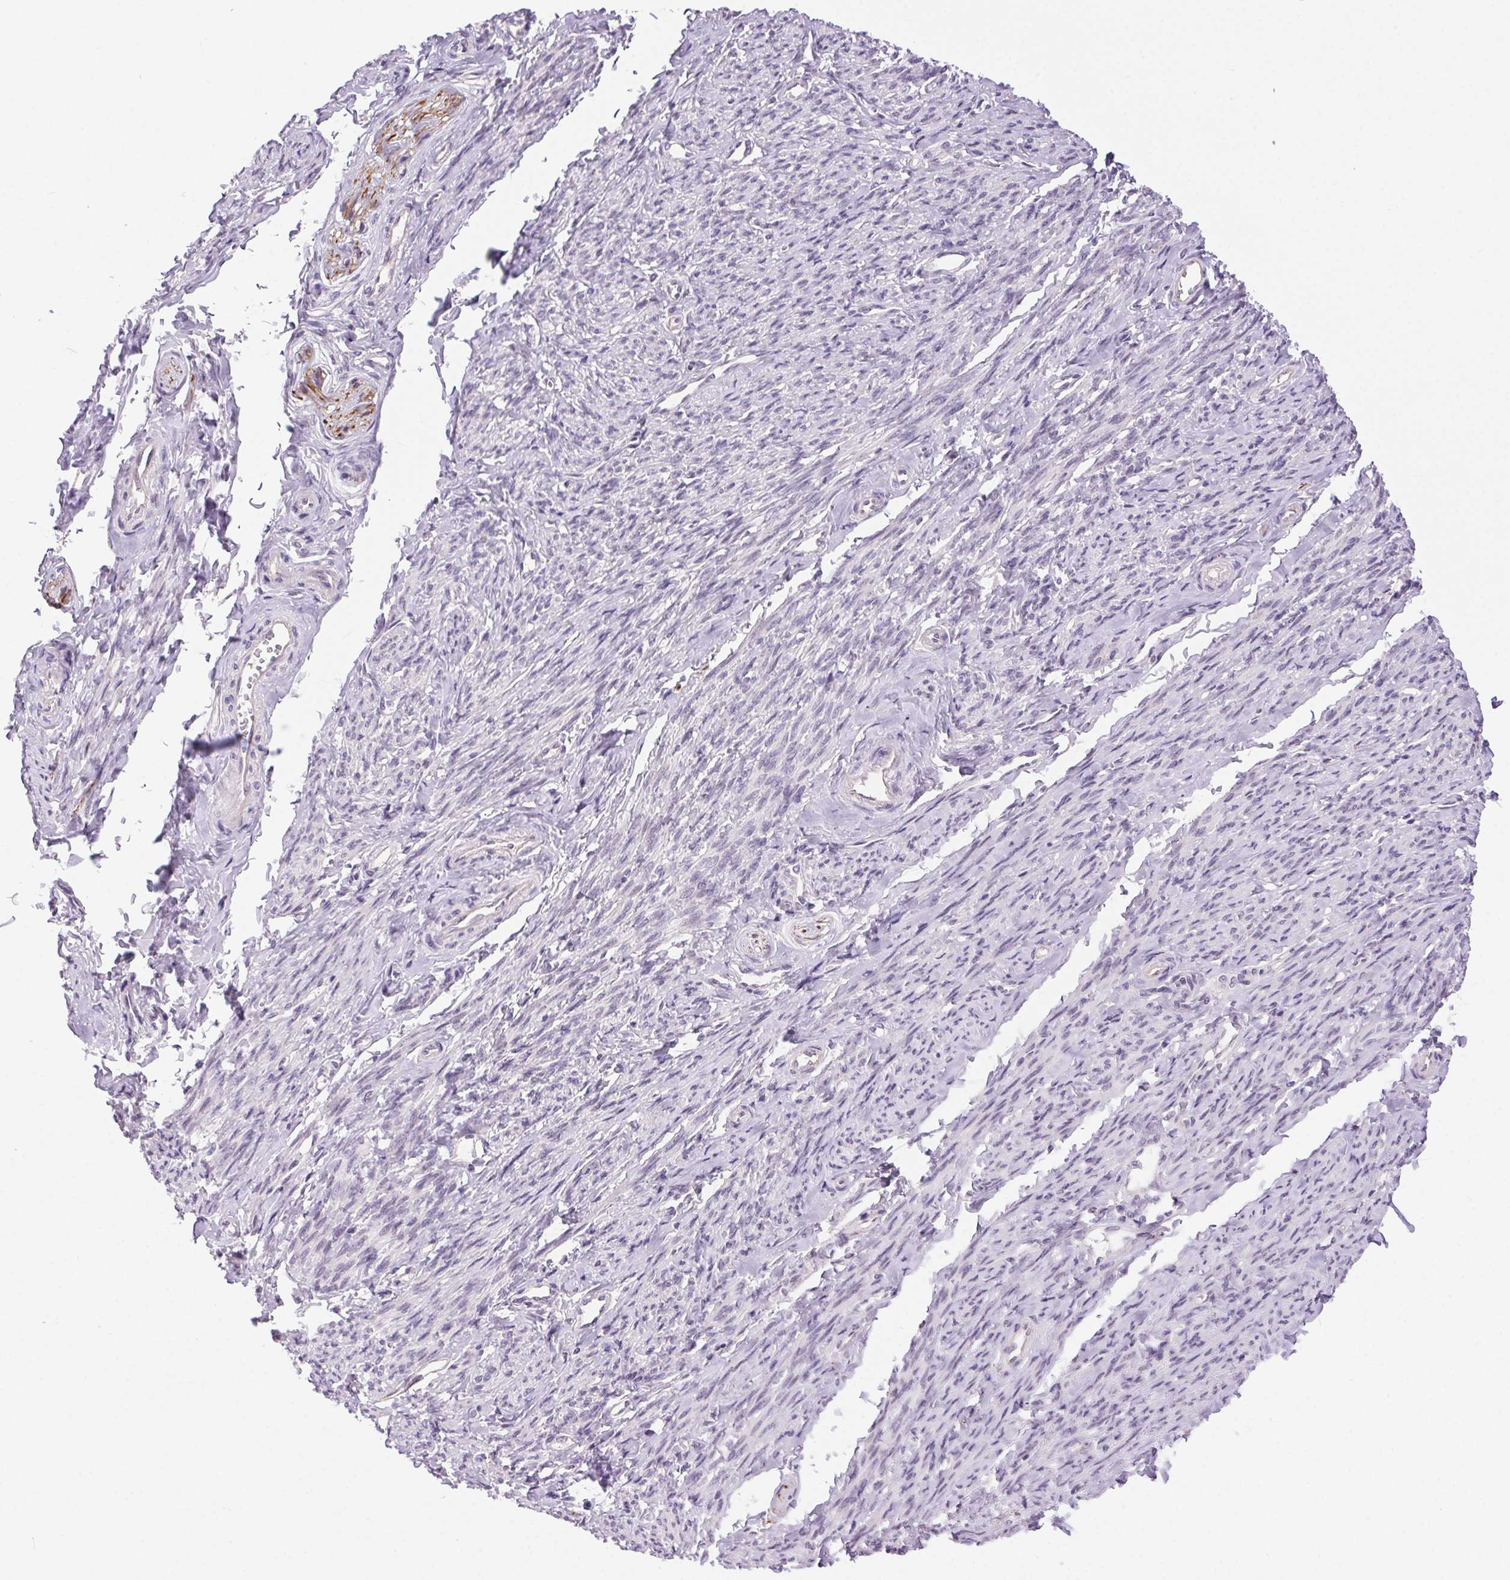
{"staining": {"intensity": "negative", "quantity": "none", "location": "none"}, "tissue": "smooth muscle", "cell_type": "Smooth muscle cells", "image_type": "normal", "snomed": [{"axis": "morphology", "description": "Normal tissue, NOS"}, {"axis": "topography", "description": "Smooth muscle"}], "caption": "Immunohistochemistry (IHC) of unremarkable human smooth muscle exhibits no positivity in smooth muscle cells. Nuclei are stained in blue.", "gene": "SYT11", "patient": {"sex": "female", "age": 65}}